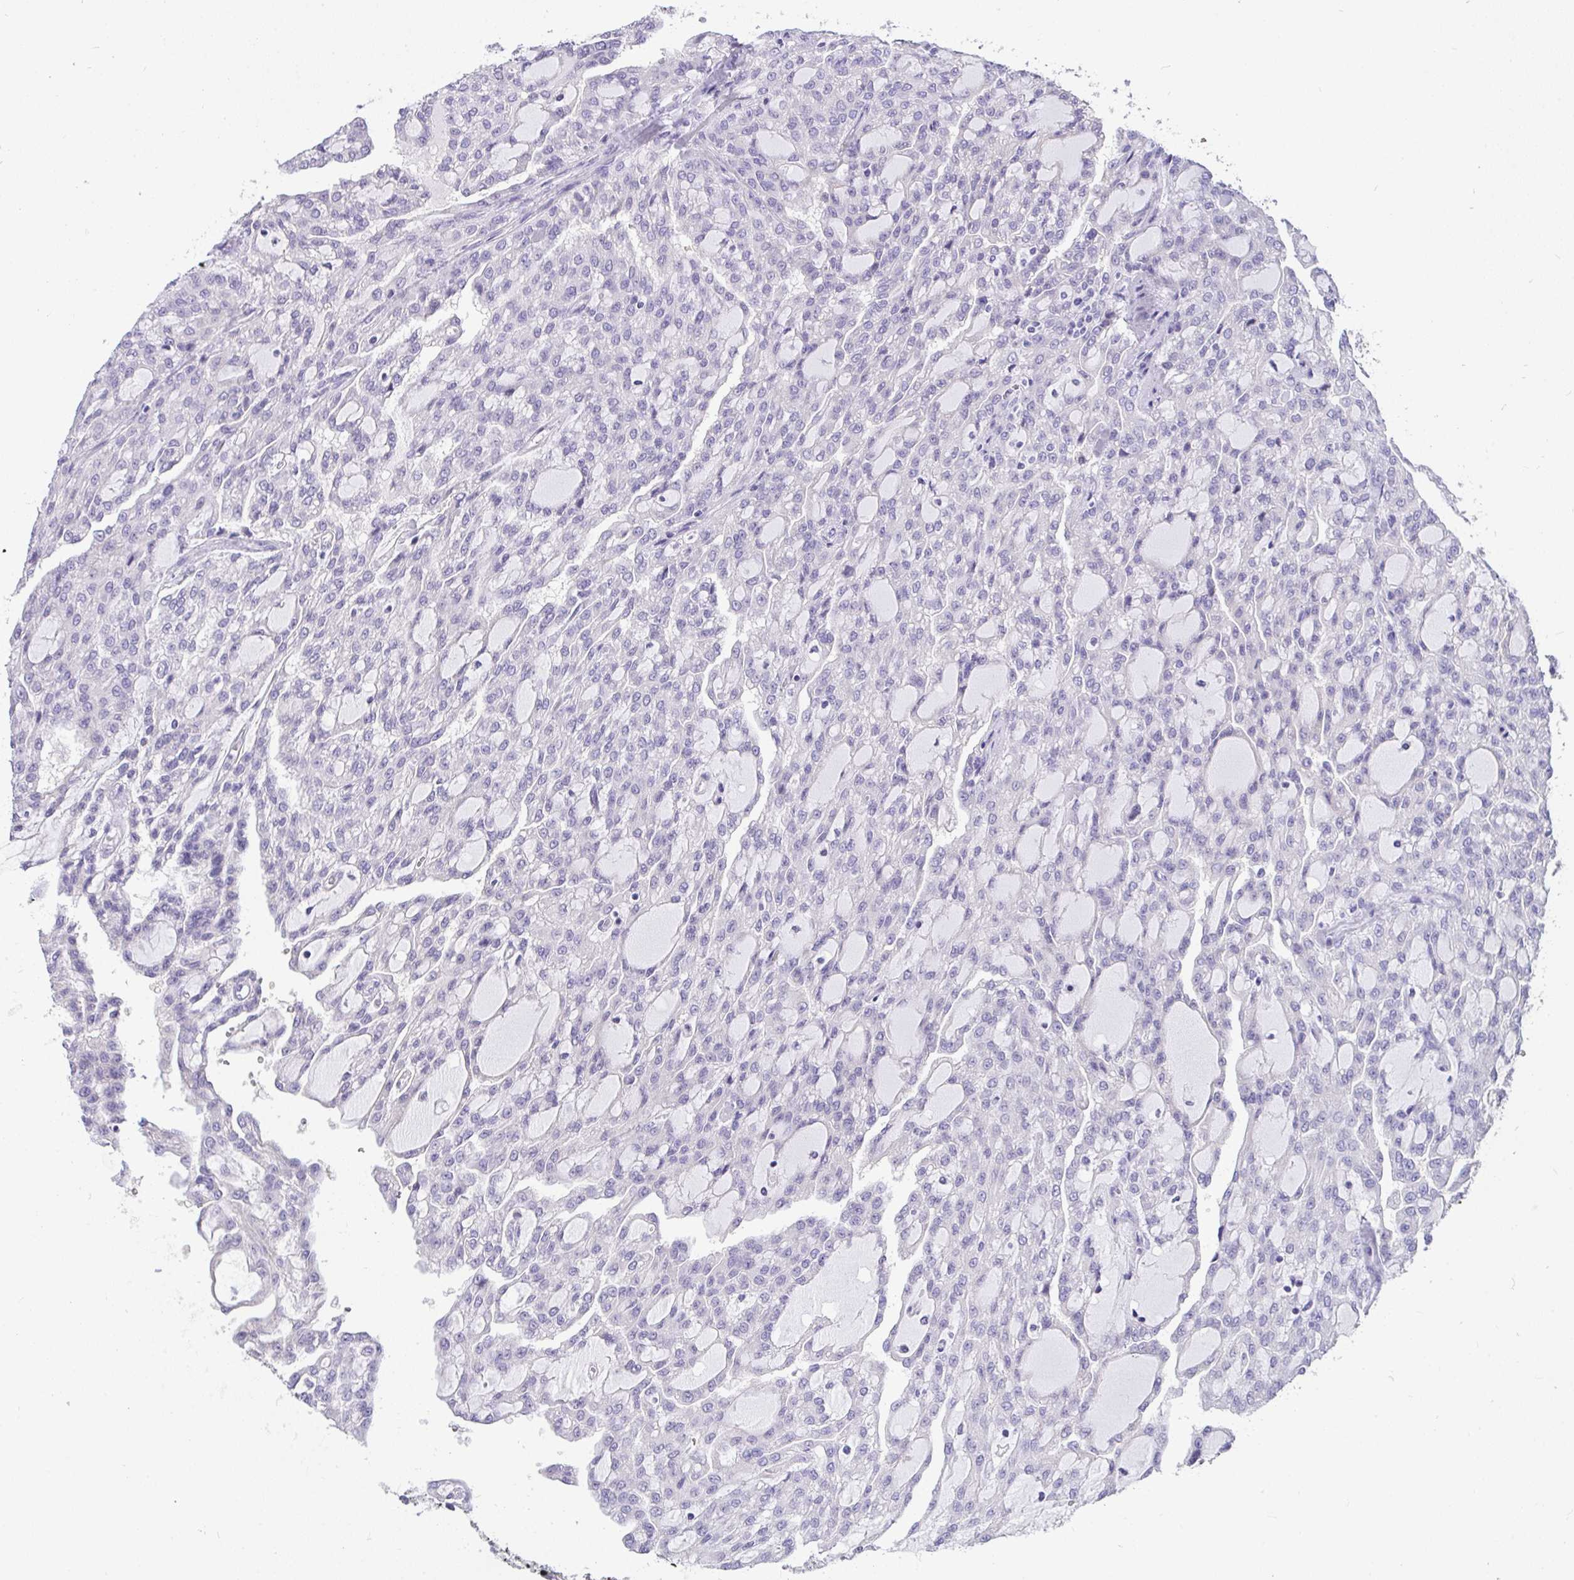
{"staining": {"intensity": "negative", "quantity": "none", "location": "none"}, "tissue": "renal cancer", "cell_type": "Tumor cells", "image_type": "cancer", "snomed": [{"axis": "morphology", "description": "Adenocarcinoma, NOS"}, {"axis": "topography", "description": "Kidney"}], "caption": "Immunohistochemistry (IHC) of renal adenocarcinoma displays no expression in tumor cells.", "gene": "VGLL3", "patient": {"sex": "male", "age": 63}}